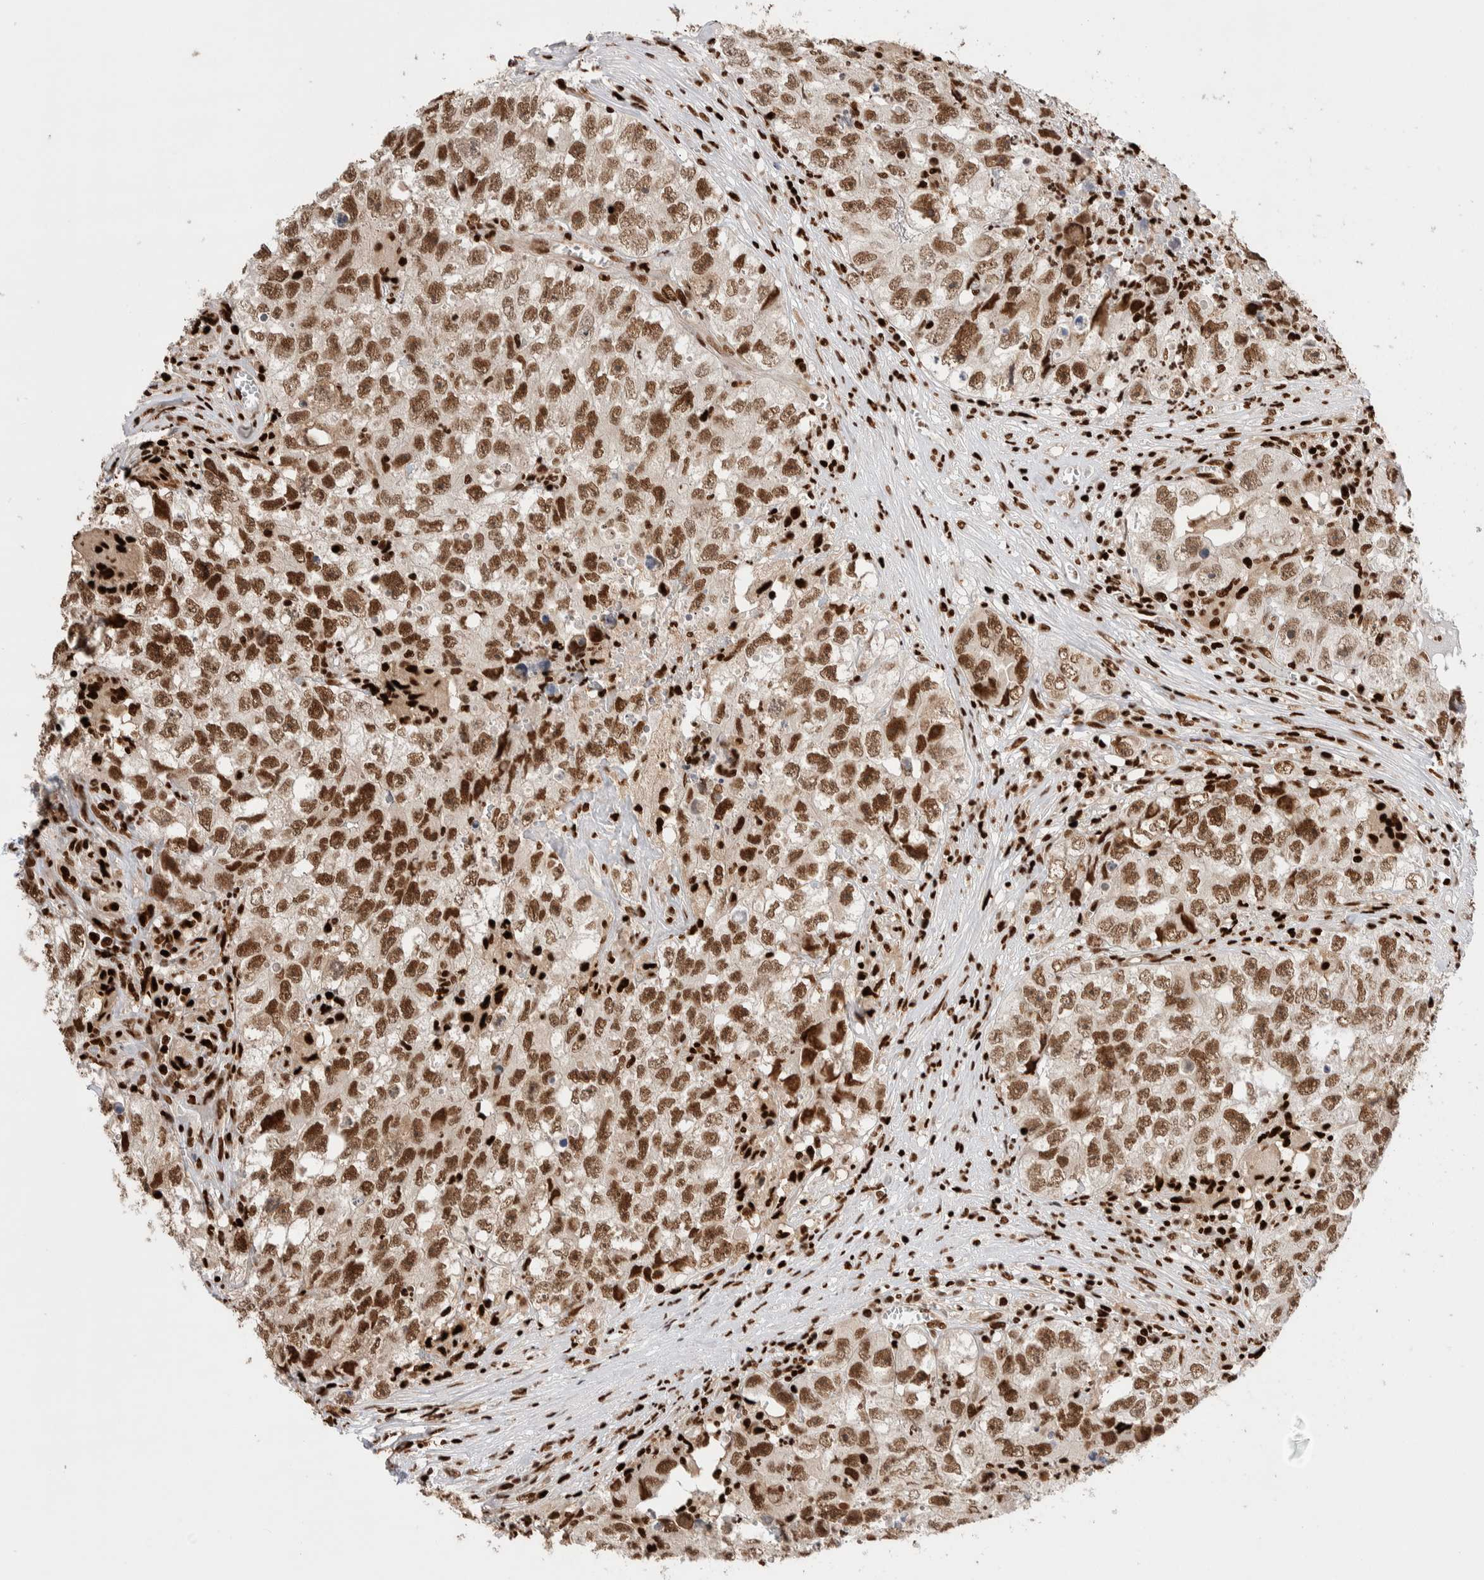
{"staining": {"intensity": "strong", "quantity": ">75%", "location": "nuclear"}, "tissue": "testis cancer", "cell_type": "Tumor cells", "image_type": "cancer", "snomed": [{"axis": "morphology", "description": "Seminoma, NOS"}, {"axis": "morphology", "description": "Carcinoma, Embryonal, NOS"}, {"axis": "topography", "description": "Testis"}], "caption": "Approximately >75% of tumor cells in human testis cancer reveal strong nuclear protein staining as visualized by brown immunohistochemical staining.", "gene": "RNASEK-C17orf49", "patient": {"sex": "male", "age": 43}}